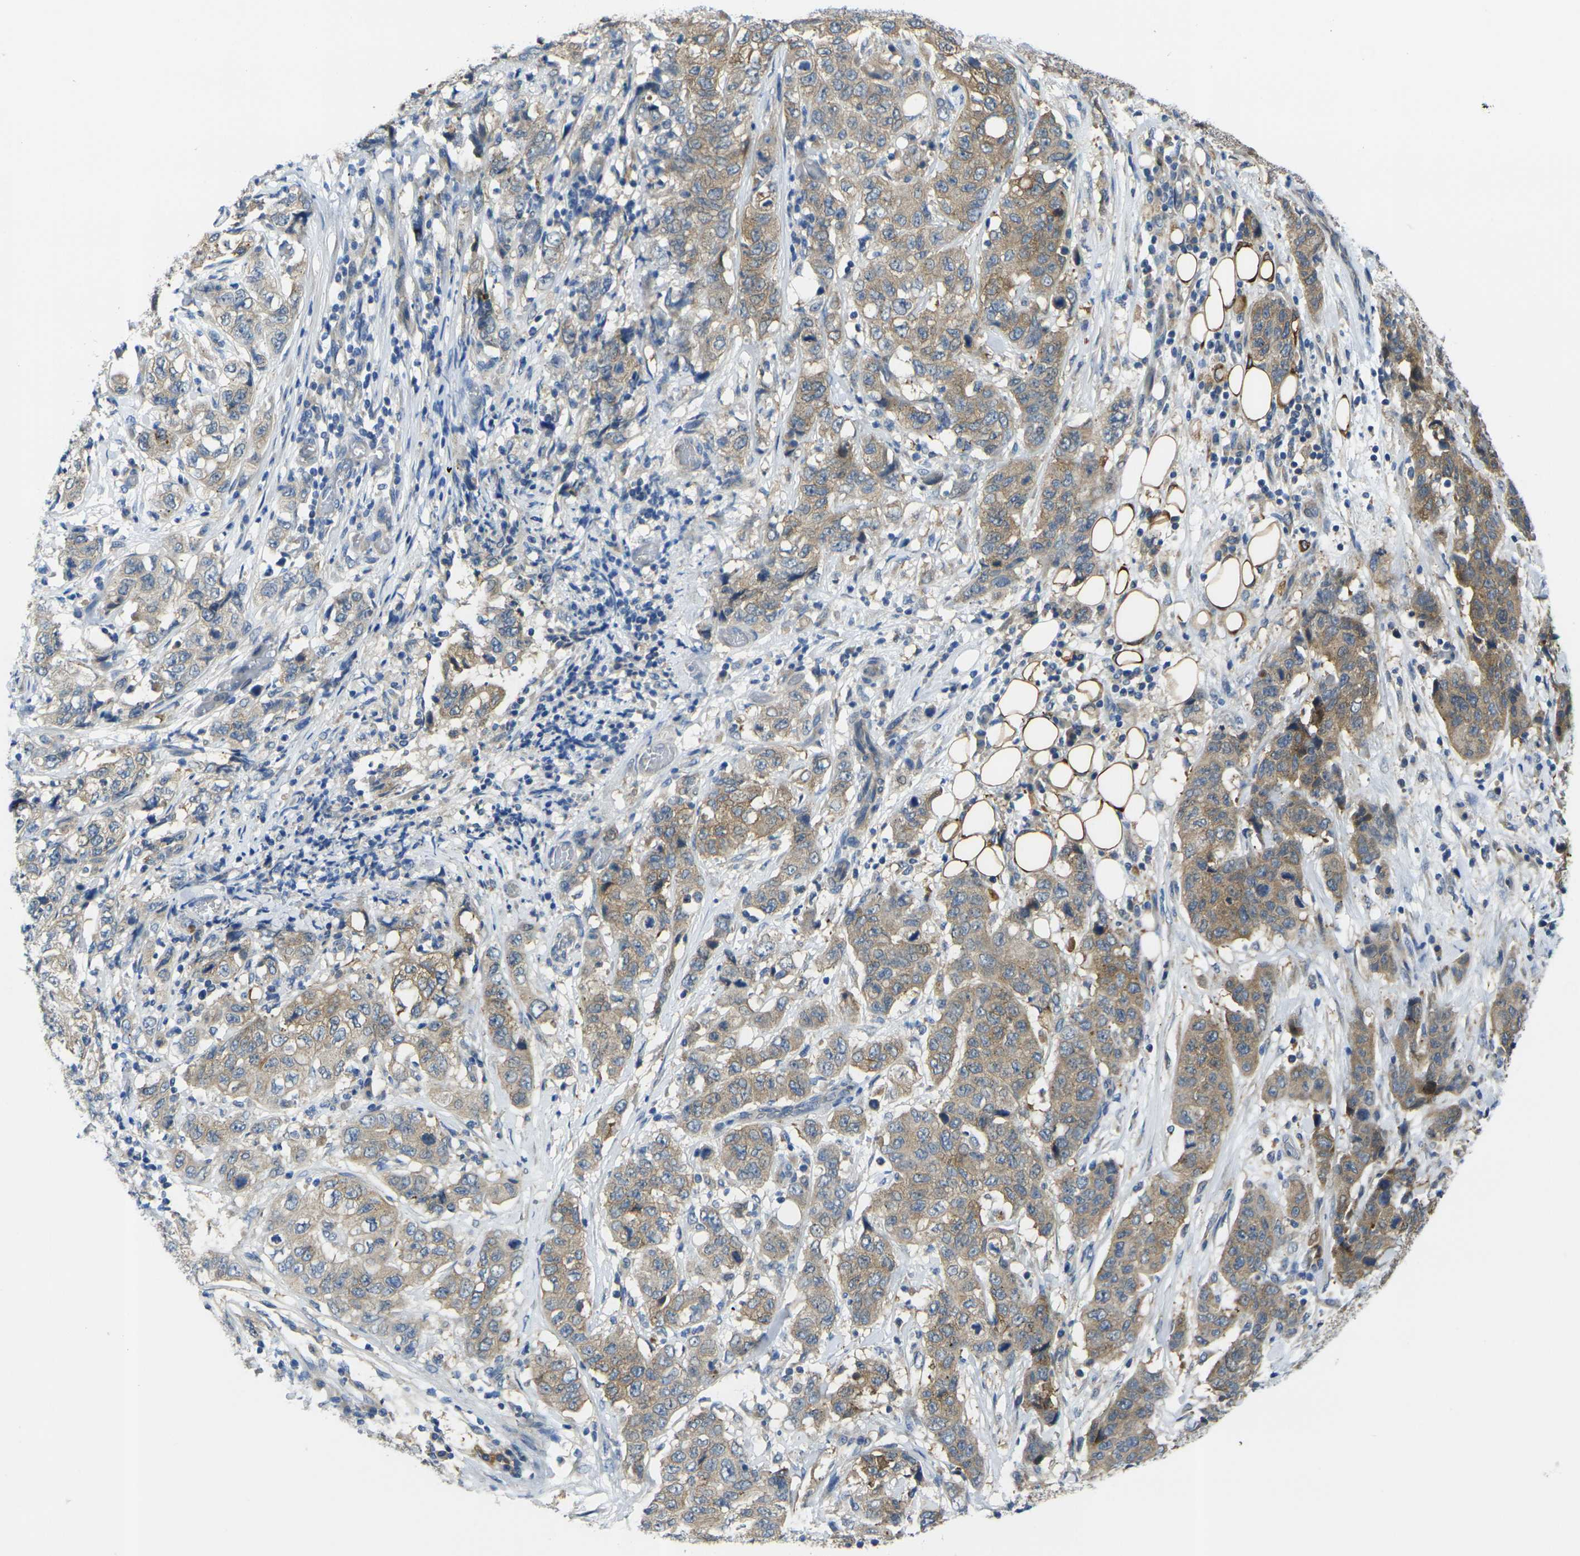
{"staining": {"intensity": "weak", "quantity": ">75%", "location": "cytoplasmic/membranous"}, "tissue": "stomach cancer", "cell_type": "Tumor cells", "image_type": "cancer", "snomed": [{"axis": "morphology", "description": "Adenocarcinoma, NOS"}, {"axis": "topography", "description": "Stomach"}], "caption": "Stomach cancer (adenocarcinoma) stained for a protein (brown) demonstrates weak cytoplasmic/membranous positive positivity in about >75% of tumor cells.", "gene": "GNA12", "patient": {"sex": "male", "age": 48}}